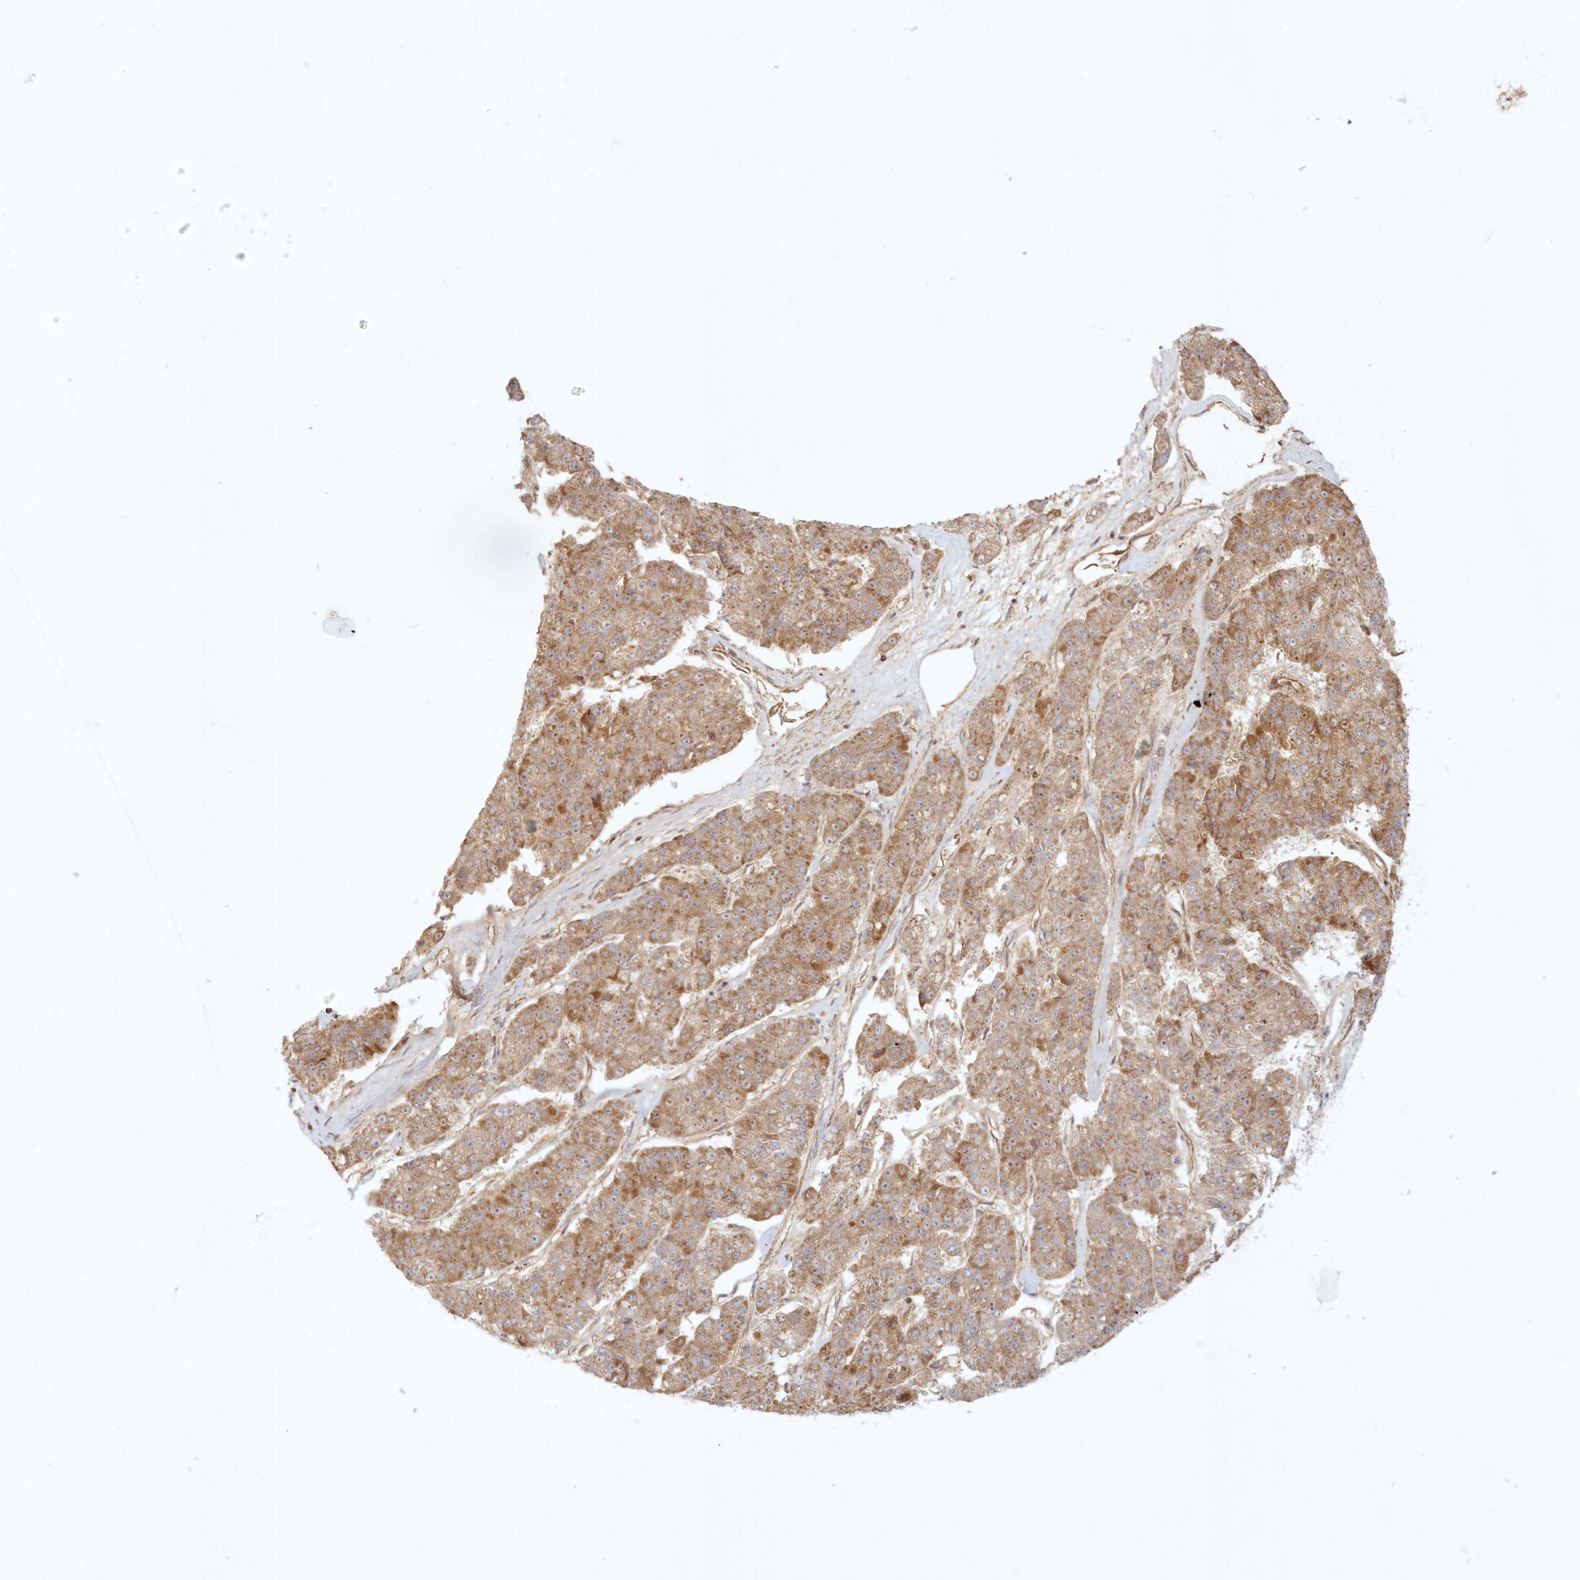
{"staining": {"intensity": "moderate", "quantity": ">75%", "location": "cytoplasmic/membranous"}, "tissue": "pancreatic cancer", "cell_type": "Tumor cells", "image_type": "cancer", "snomed": [{"axis": "morphology", "description": "Adenocarcinoma, NOS"}, {"axis": "topography", "description": "Pancreas"}], "caption": "Pancreatic adenocarcinoma stained with a protein marker reveals moderate staining in tumor cells.", "gene": "KIAA0232", "patient": {"sex": "male", "age": 50}}